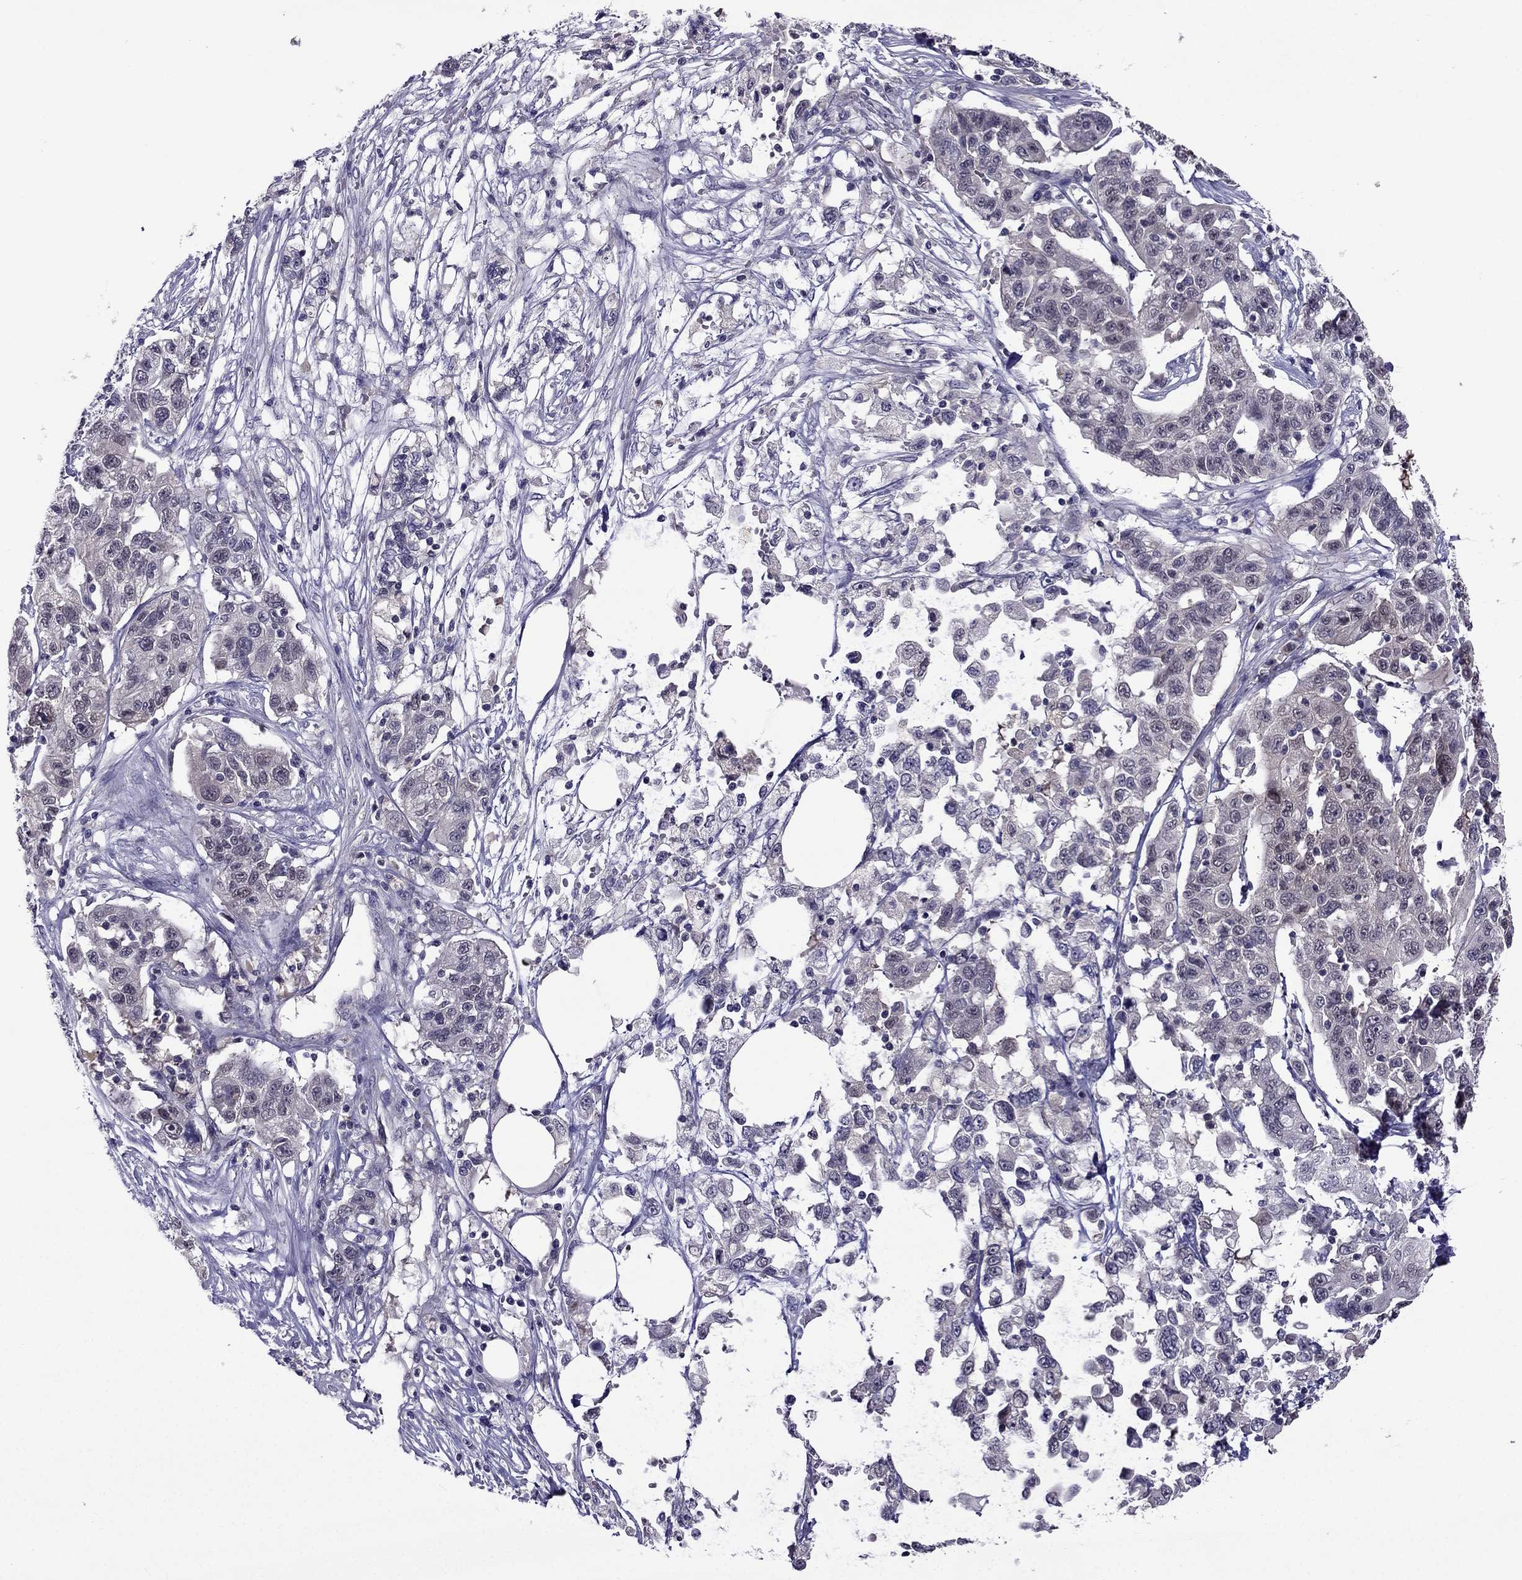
{"staining": {"intensity": "negative", "quantity": "none", "location": "none"}, "tissue": "liver cancer", "cell_type": "Tumor cells", "image_type": "cancer", "snomed": [{"axis": "morphology", "description": "Adenocarcinoma, NOS"}, {"axis": "morphology", "description": "Cholangiocarcinoma"}, {"axis": "topography", "description": "Liver"}], "caption": "Immunohistochemical staining of human liver cancer (adenocarcinoma) demonstrates no significant expression in tumor cells.", "gene": "CDK5", "patient": {"sex": "male", "age": 64}}